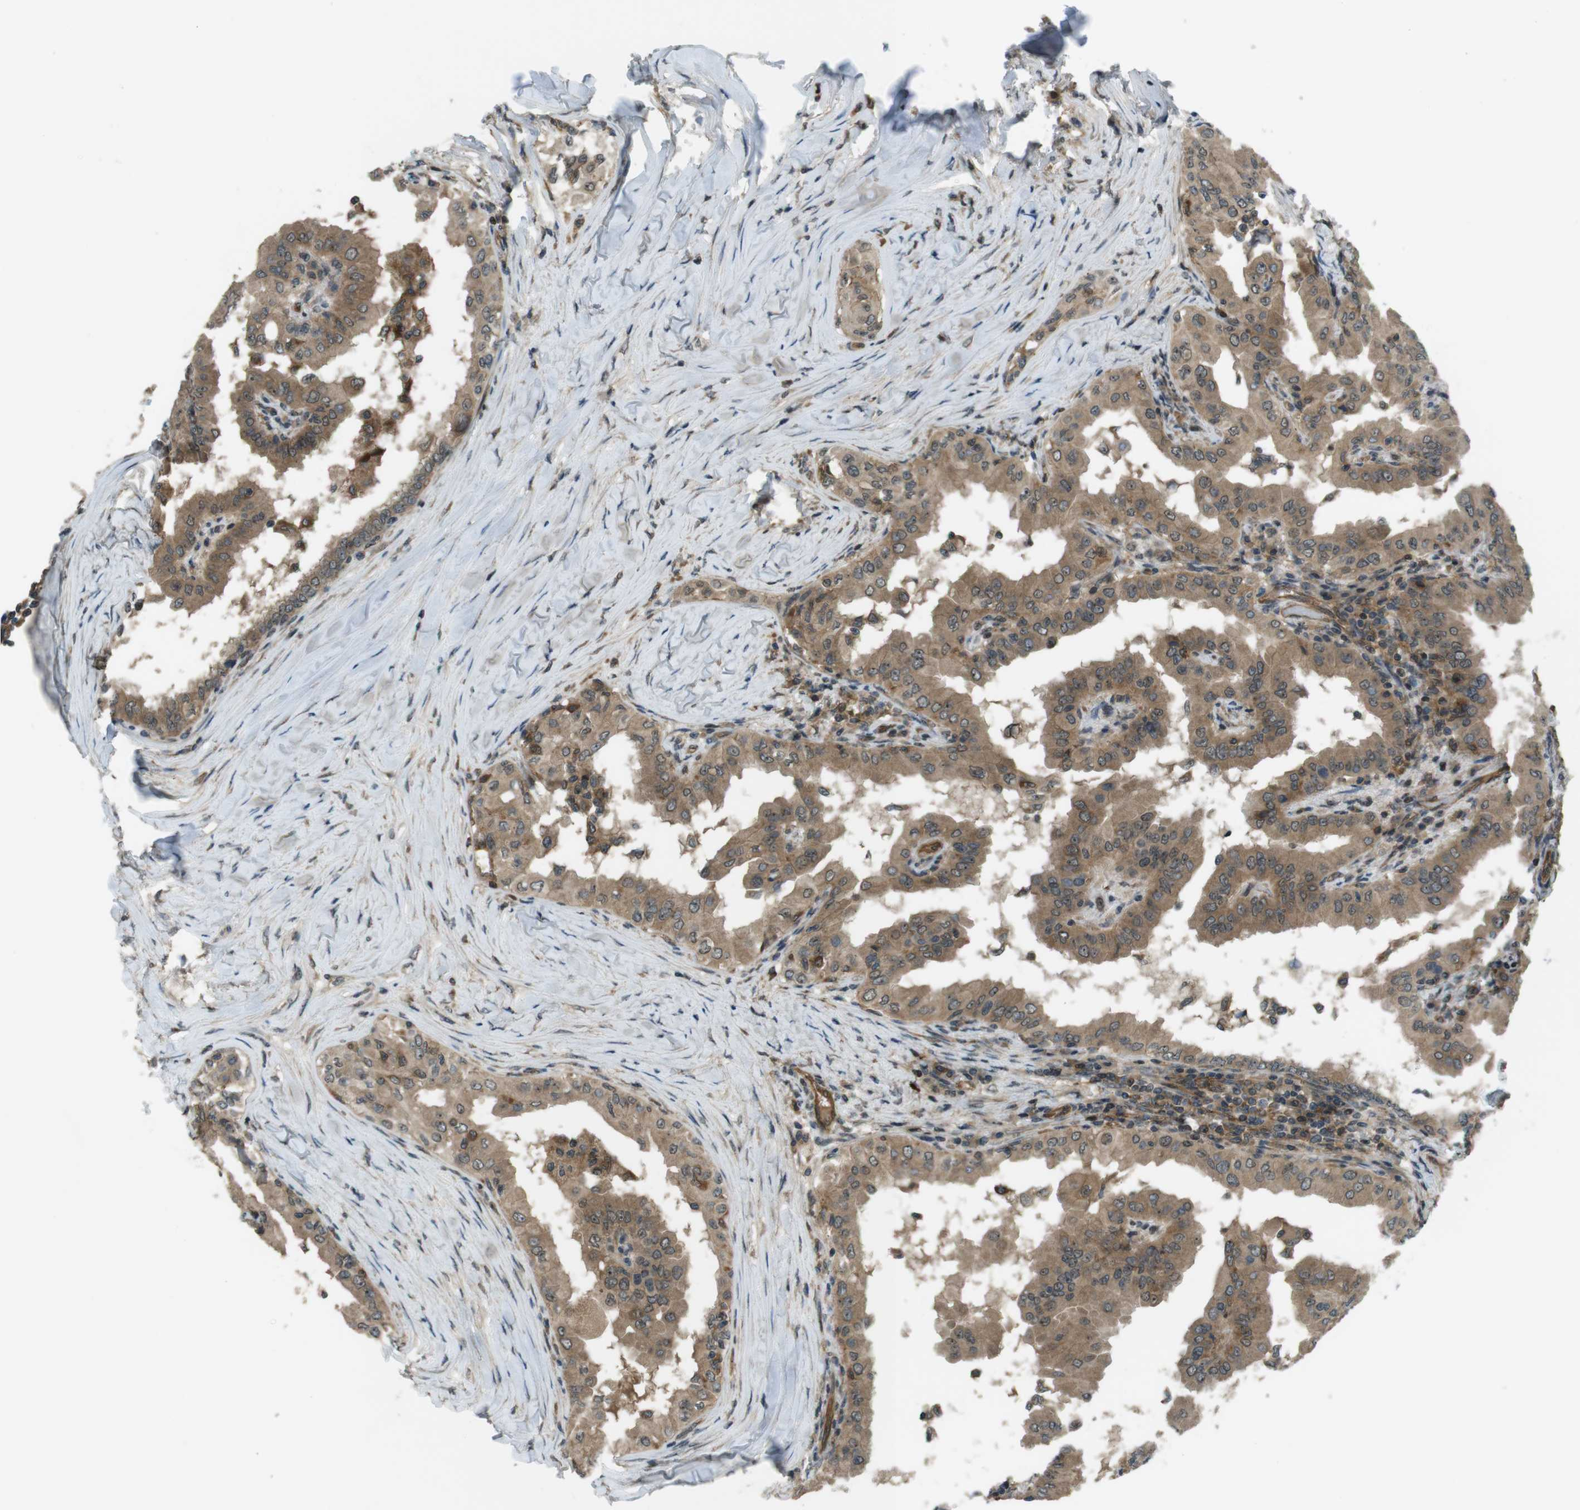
{"staining": {"intensity": "moderate", "quantity": ">75%", "location": "cytoplasmic/membranous"}, "tissue": "thyroid cancer", "cell_type": "Tumor cells", "image_type": "cancer", "snomed": [{"axis": "morphology", "description": "Papillary adenocarcinoma, NOS"}, {"axis": "topography", "description": "Thyroid gland"}], "caption": "Papillary adenocarcinoma (thyroid) stained with a protein marker displays moderate staining in tumor cells.", "gene": "TIAM2", "patient": {"sex": "male", "age": 33}}